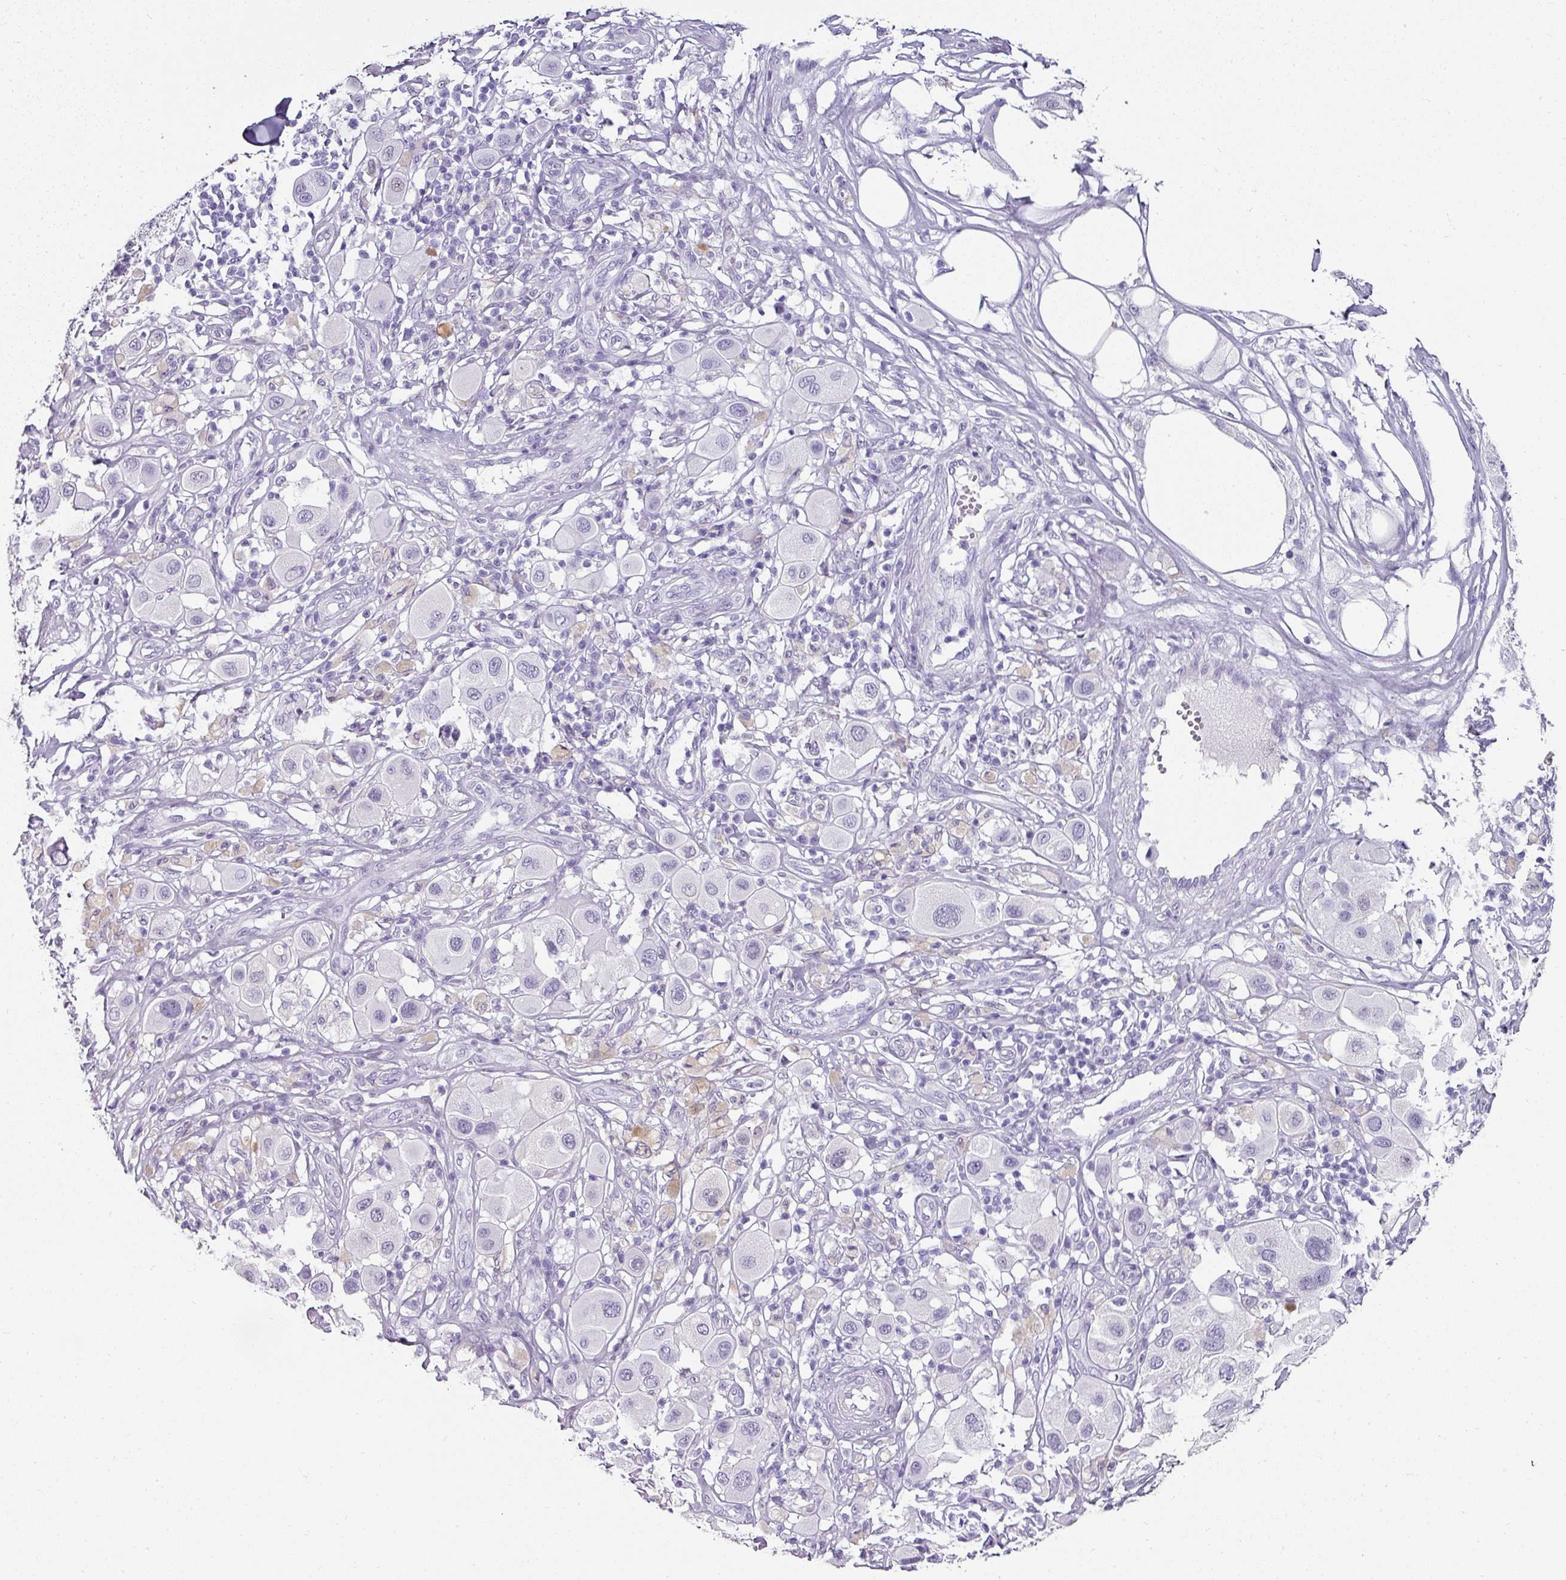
{"staining": {"intensity": "negative", "quantity": "none", "location": "none"}, "tissue": "melanoma", "cell_type": "Tumor cells", "image_type": "cancer", "snomed": [{"axis": "morphology", "description": "Malignant melanoma, Metastatic site"}, {"axis": "topography", "description": "Skin"}], "caption": "The micrograph shows no significant staining in tumor cells of malignant melanoma (metastatic site).", "gene": "TRA2A", "patient": {"sex": "male", "age": 41}}